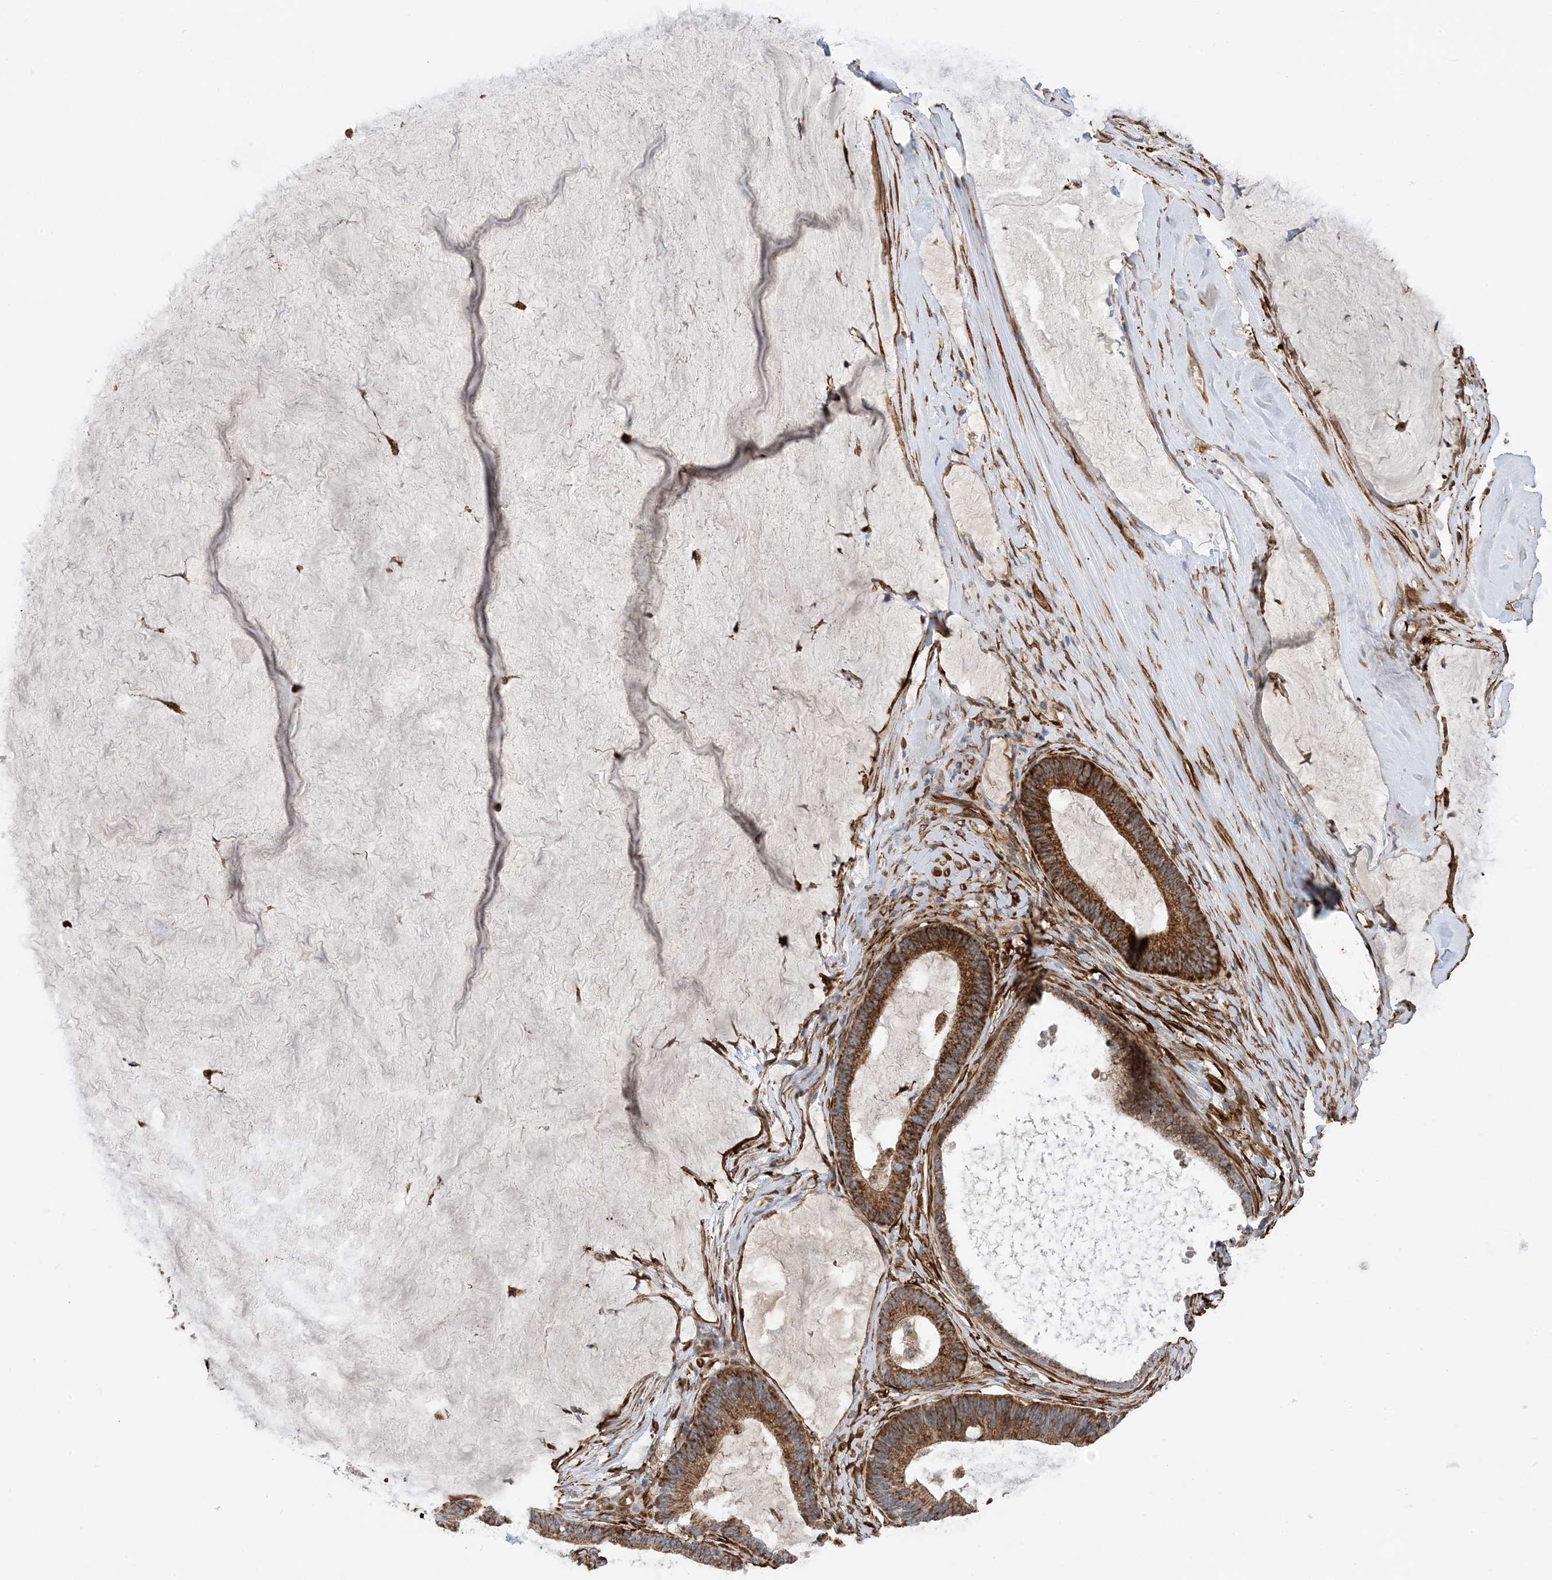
{"staining": {"intensity": "moderate", "quantity": ">75%", "location": "cytoplasmic/membranous"}, "tissue": "ovarian cancer", "cell_type": "Tumor cells", "image_type": "cancer", "snomed": [{"axis": "morphology", "description": "Cystadenocarcinoma, mucinous, NOS"}, {"axis": "topography", "description": "Ovary"}], "caption": "DAB immunohistochemical staining of human ovarian mucinous cystadenocarcinoma exhibits moderate cytoplasmic/membranous protein expression in approximately >75% of tumor cells.", "gene": "EIF2A", "patient": {"sex": "female", "age": 61}}